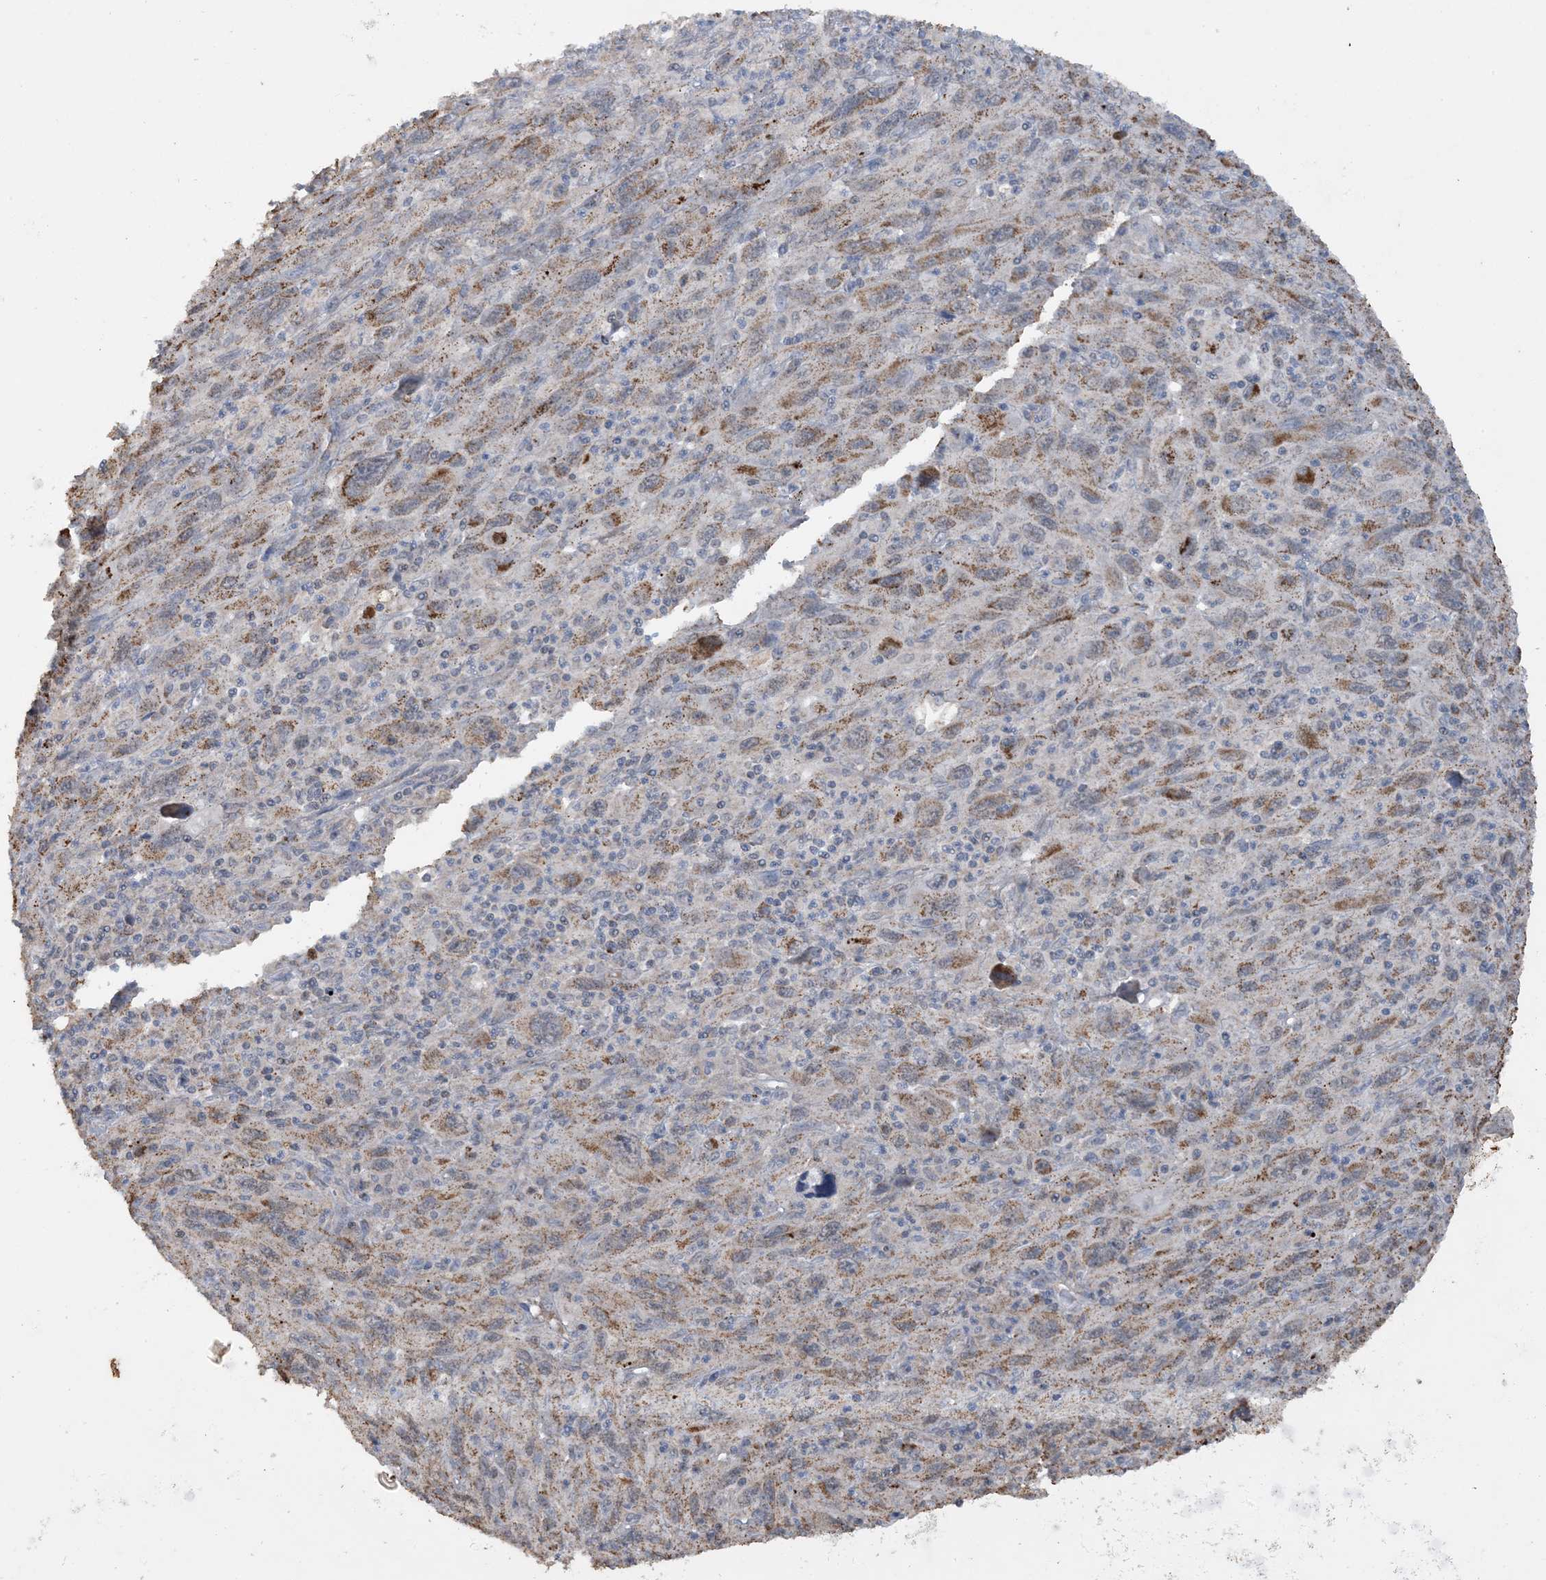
{"staining": {"intensity": "moderate", "quantity": "25%-75%", "location": "cytoplasmic/membranous,nuclear"}, "tissue": "melanoma", "cell_type": "Tumor cells", "image_type": "cancer", "snomed": [{"axis": "morphology", "description": "Malignant melanoma, Metastatic site"}, {"axis": "topography", "description": "Skin"}], "caption": "Protein staining reveals moderate cytoplasmic/membranous and nuclear positivity in approximately 25%-75% of tumor cells in malignant melanoma (metastatic site).", "gene": "SFMBT2", "patient": {"sex": "female", "age": 56}}